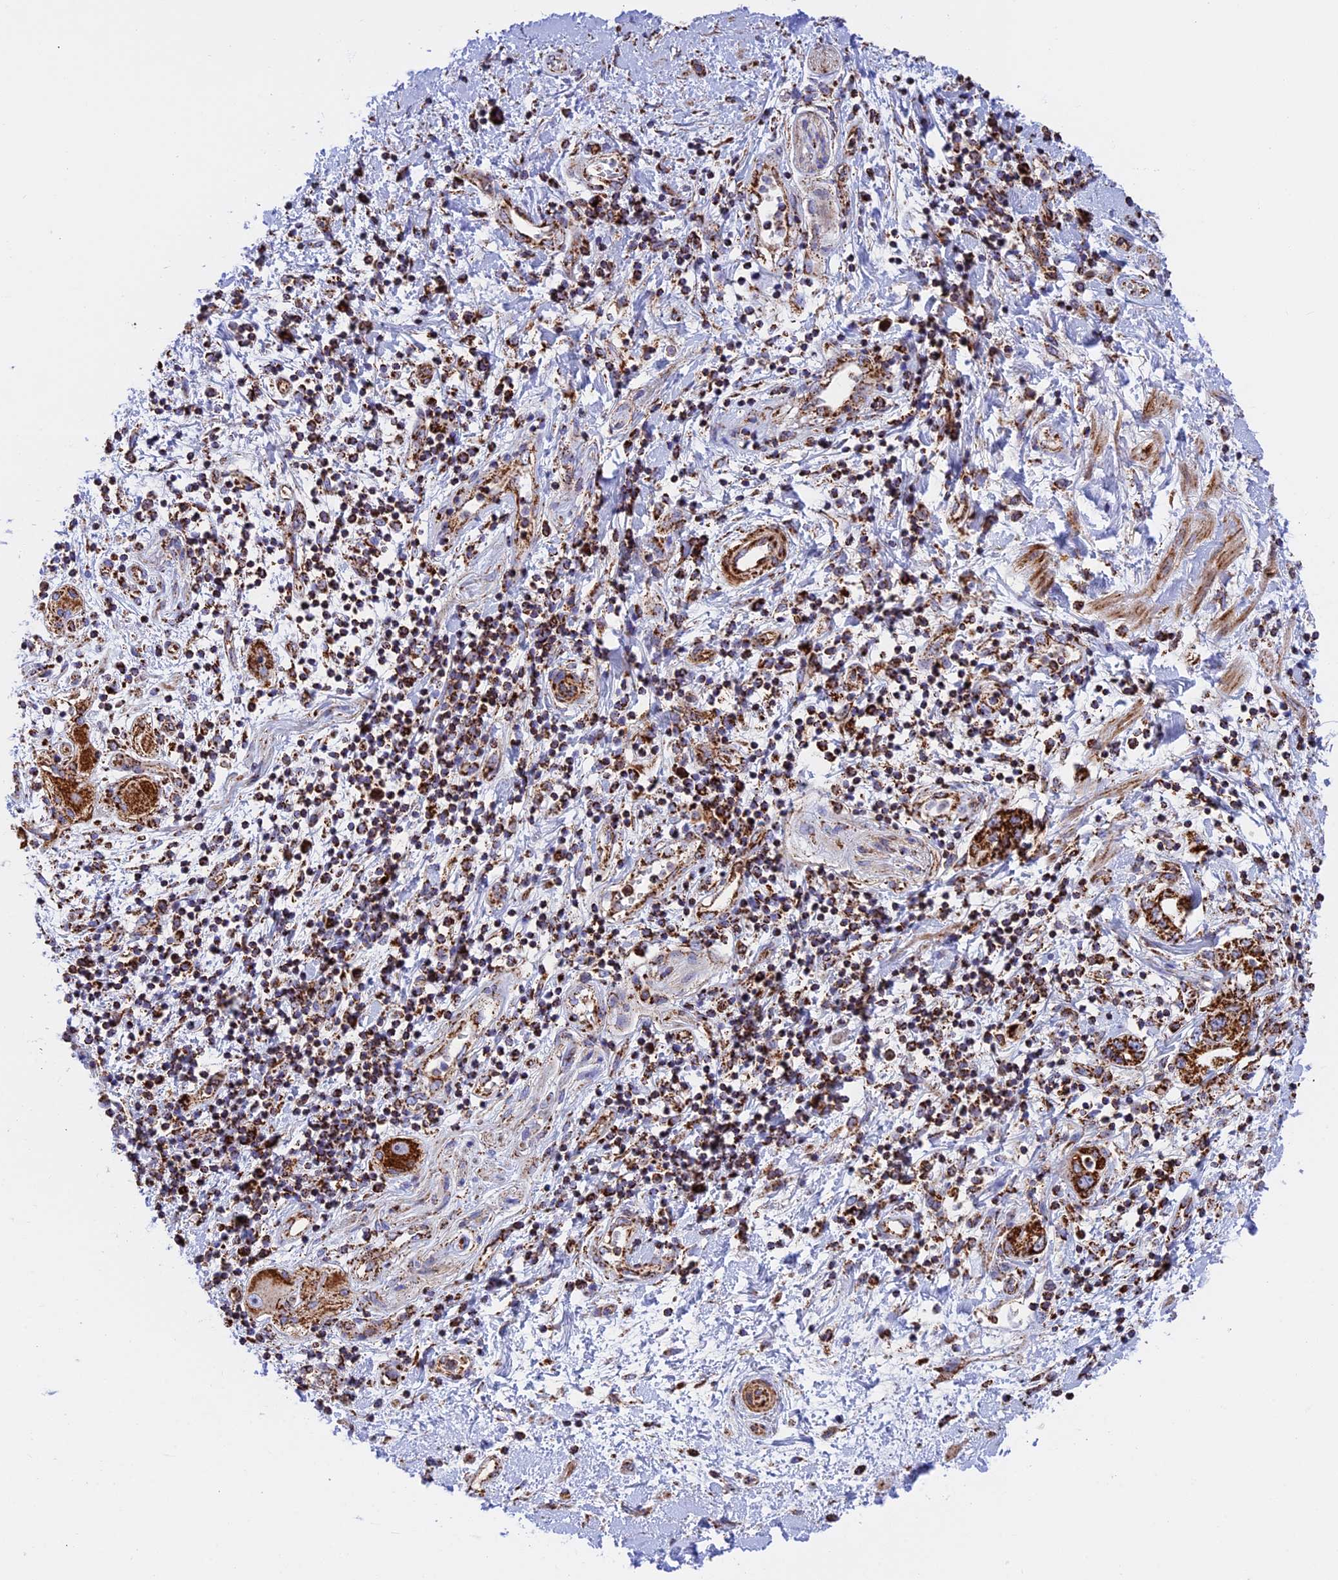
{"staining": {"intensity": "strong", "quantity": ">75%", "location": "cytoplasmic/membranous"}, "tissue": "pancreatic cancer", "cell_type": "Tumor cells", "image_type": "cancer", "snomed": [{"axis": "morphology", "description": "Adenocarcinoma, NOS"}, {"axis": "topography", "description": "Pancreas"}], "caption": "DAB (3,3'-diaminobenzidine) immunohistochemical staining of pancreatic cancer reveals strong cytoplasmic/membranous protein positivity in approximately >75% of tumor cells. (Brightfield microscopy of DAB IHC at high magnification).", "gene": "UQCRB", "patient": {"sex": "female", "age": 73}}